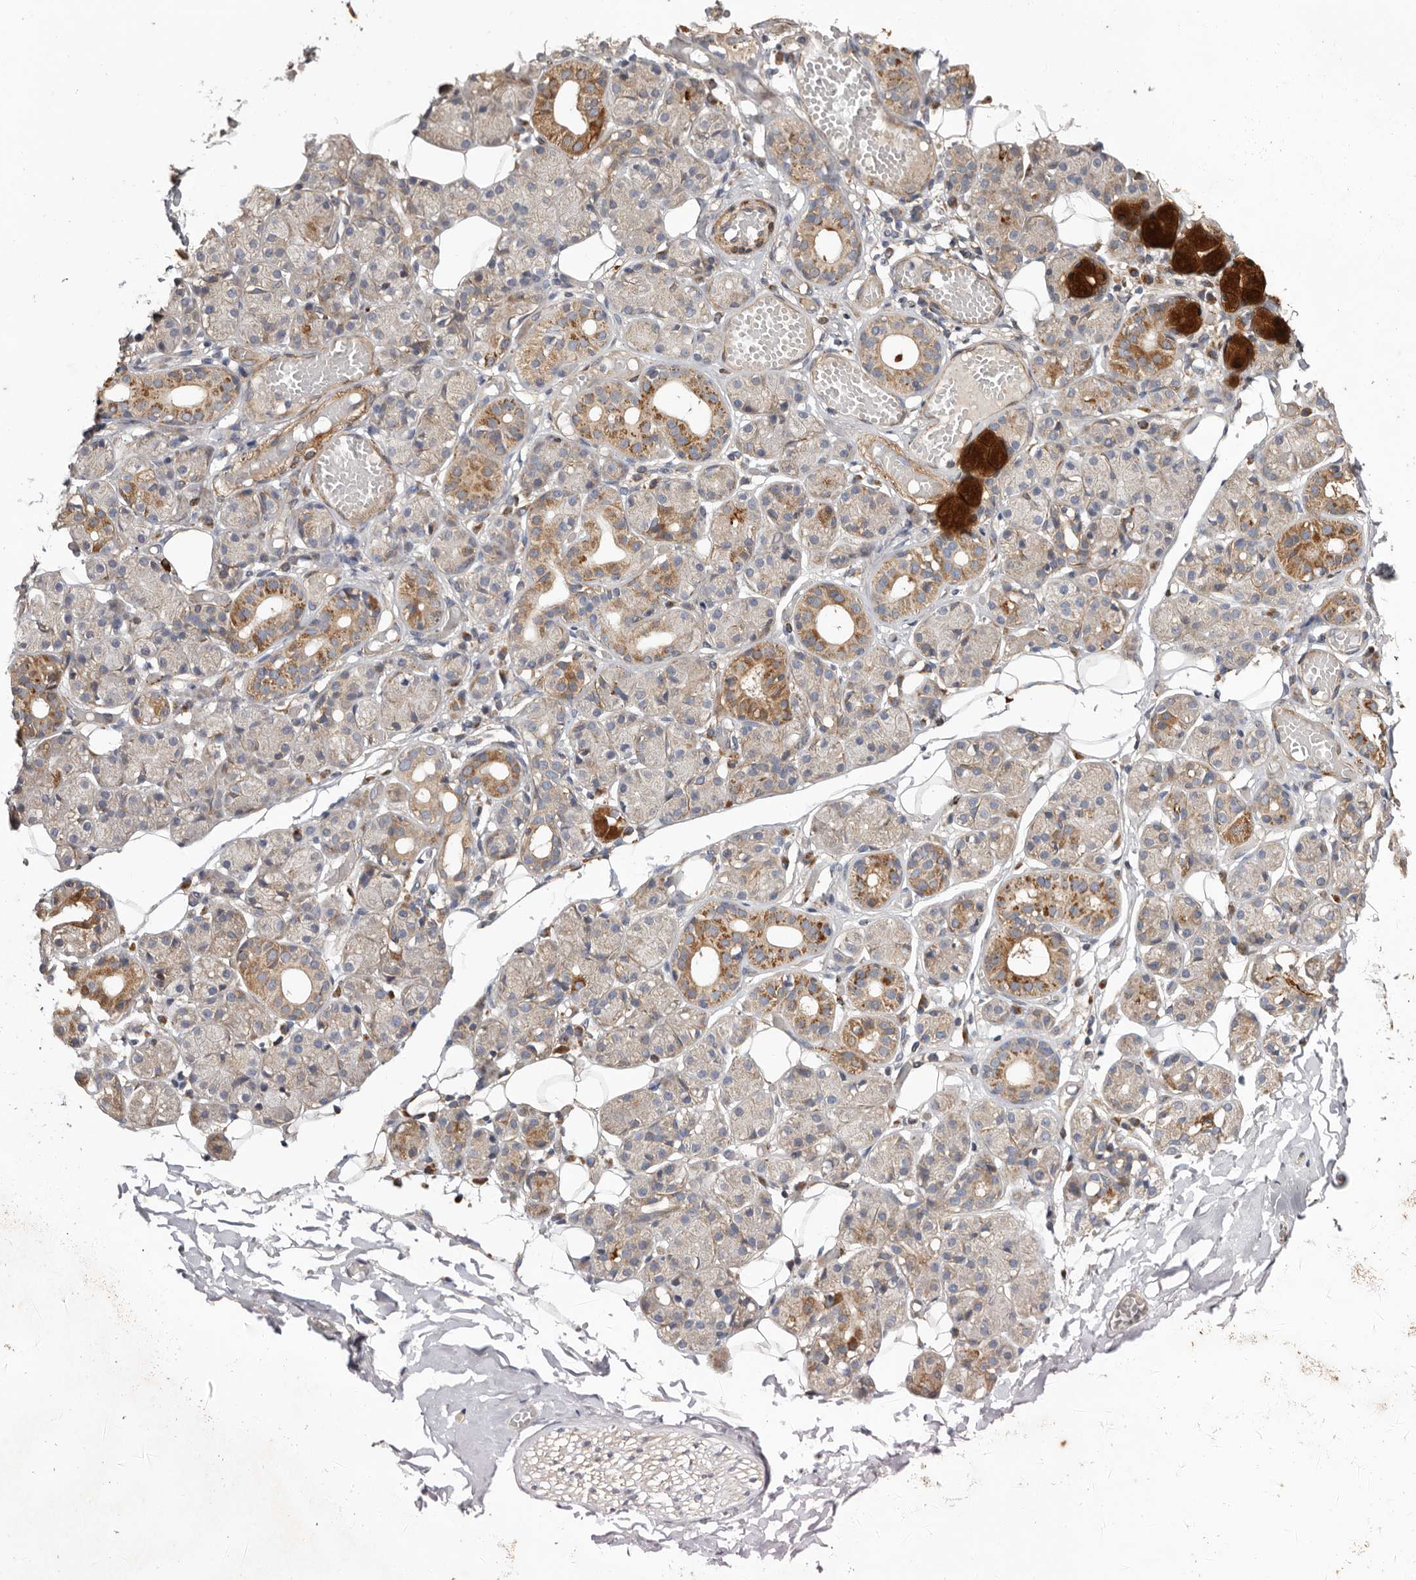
{"staining": {"intensity": "strong", "quantity": "<25%", "location": "cytoplasmic/membranous"}, "tissue": "salivary gland", "cell_type": "Glandular cells", "image_type": "normal", "snomed": [{"axis": "morphology", "description": "Normal tissue, NOS"}, {"axis": "topography", "description": "Salivary gland"}], "caption": "IHC photomicrograph of unremarkable human salivary gland stained for a protein (brown), which reveals medium levels of strong cytoplasmic/membranous expression in approximately <25% of glandular cells.", "gene": "PROKR1", "patient": {"sex": "male", "age": 63}}